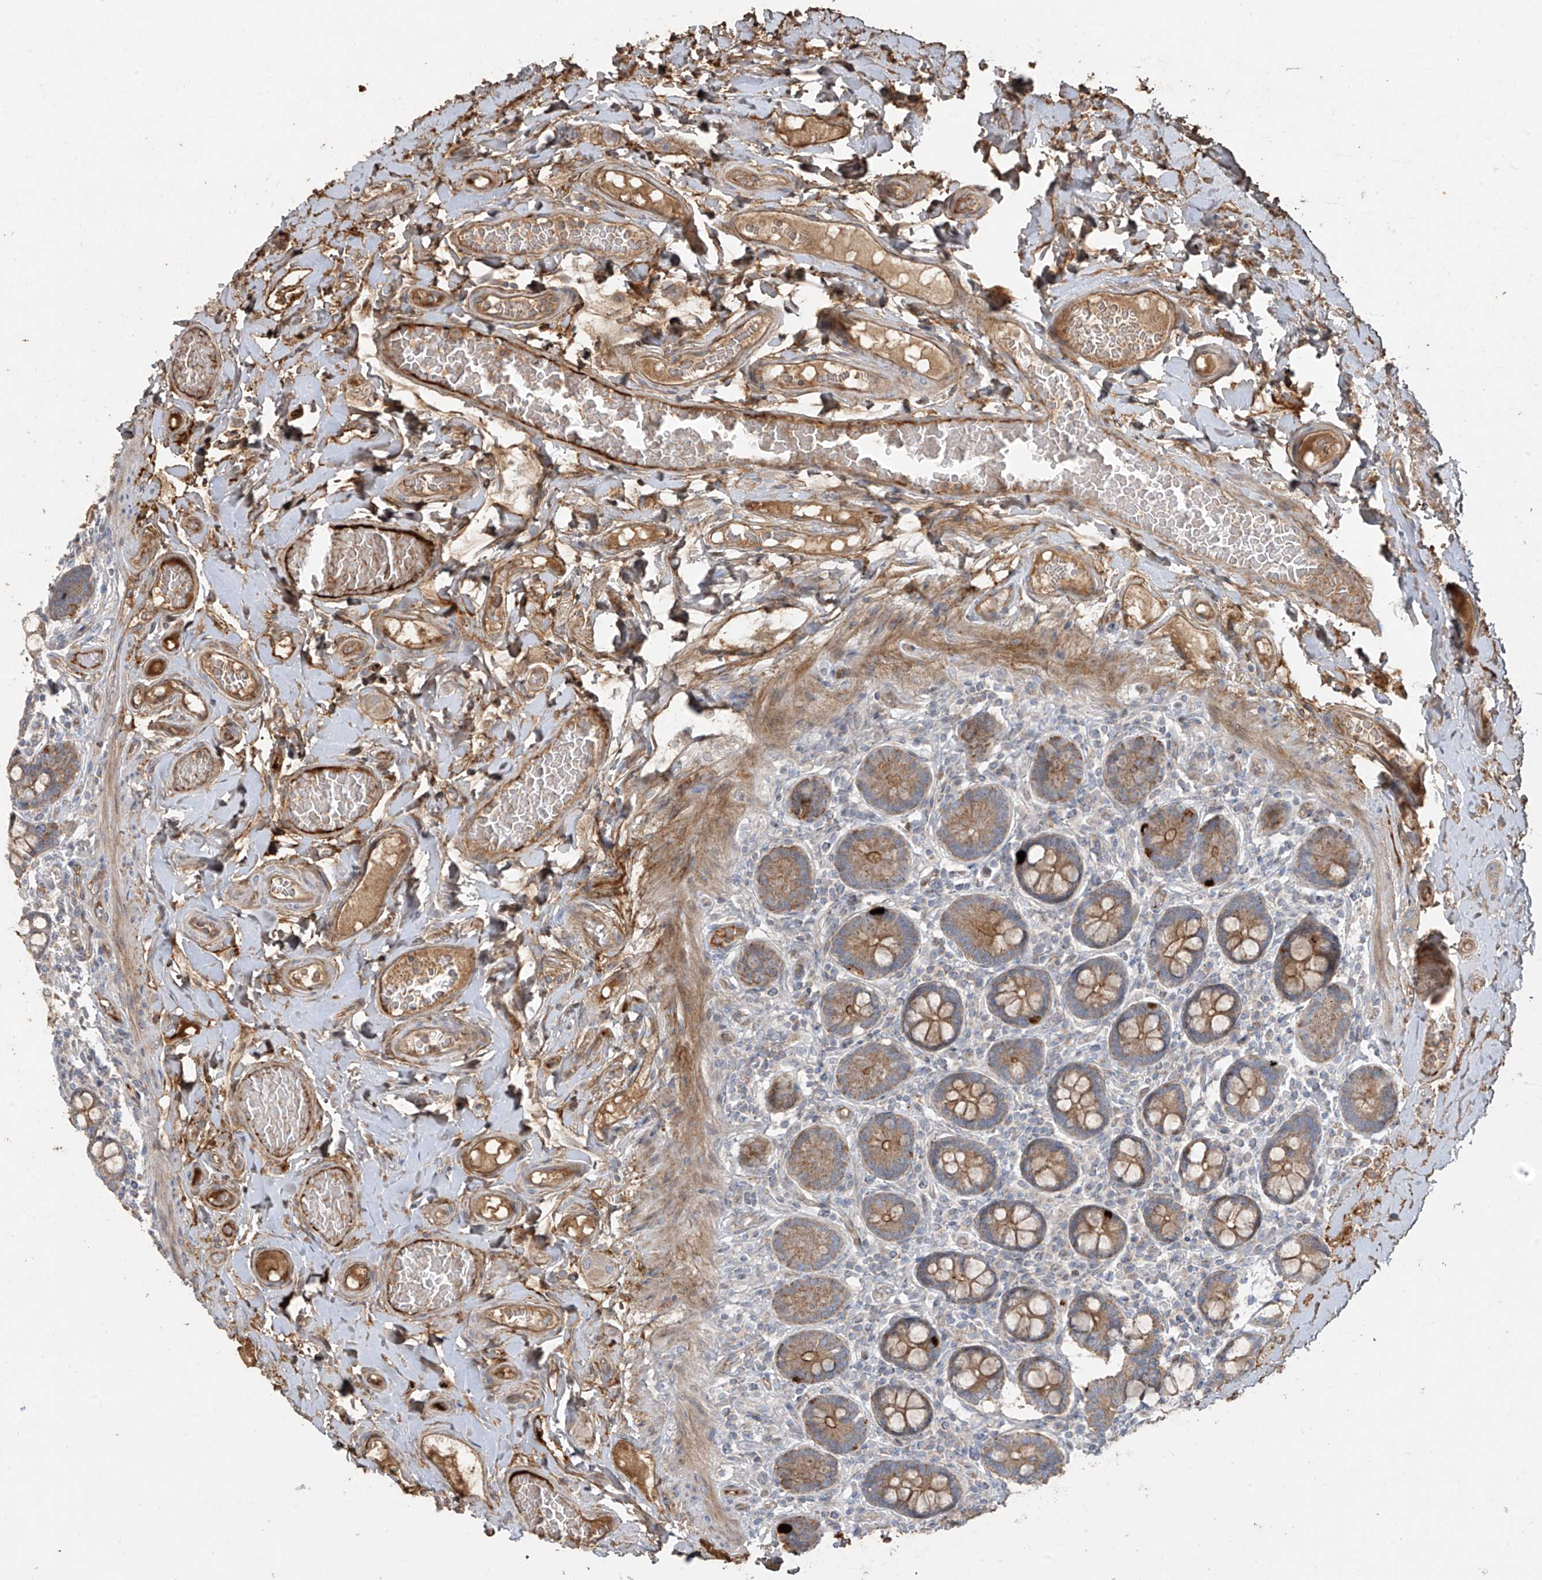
{"staining": {"intensity": "moderate", "quantity": ">75%", "location": "cytoplasmic/membranous"}, "tissue": "small intestine", "cell_type": "Glandular cells", "image_type": "normal", "snomed": [{"axis": "morphology", "description": "Normal tissue, NOS"}, {"axis": "topography", "description": "Small intestine"}], "caption": "High-power microscopy captured an IHC photomicrograph of unremarkable small intestine, revealing moderate cytoplasmic/membranous expression in about >75% of glandular cells. The staining is performed using DAB (3,3'-diaminobenzidine) brown chromogen to label protein expression. The nuclei are counter-stained blue using hematoxylin.", "gene": "ABTB1", "patient": {"sex": "female", "age": 64}}